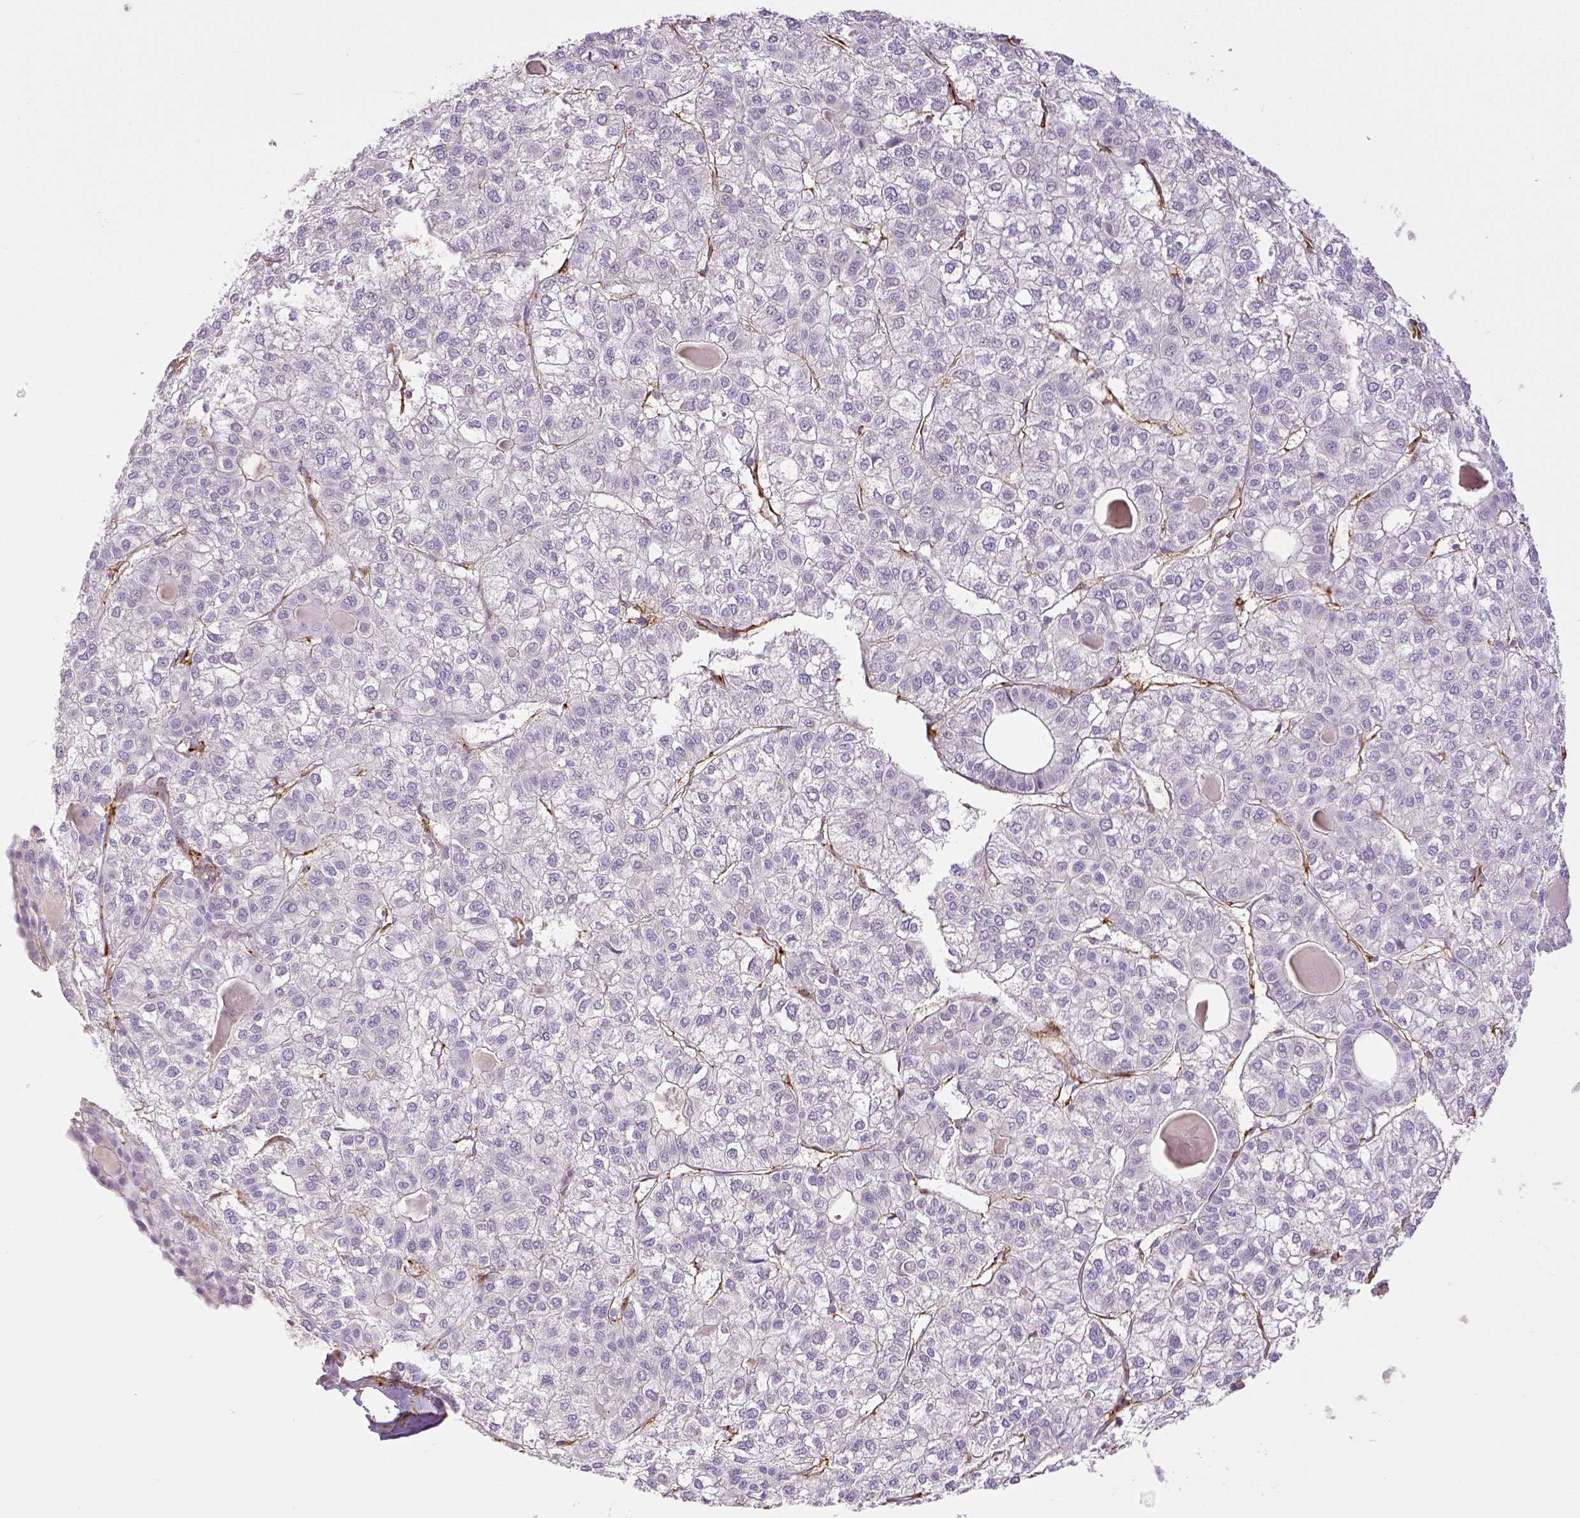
{"staining": {"intensity": "negative", "quantity": "none", "location": "none"}, "tissue": "liver cancer", "cell_type": "Tumor cells", "image_type": "cancer", "snomed": [{"axis": "morphology", "description": "Carcinoma, Hepatocellular, NOS"}, {"axis": "topography", "description": "Liver"}], "caption": "The photomicrograph exhibits no significant expression in tumor cells of liver hepatocellular carcinoma.", "gene": "THY1", "patient": {"sex": "female", "age": 43}}